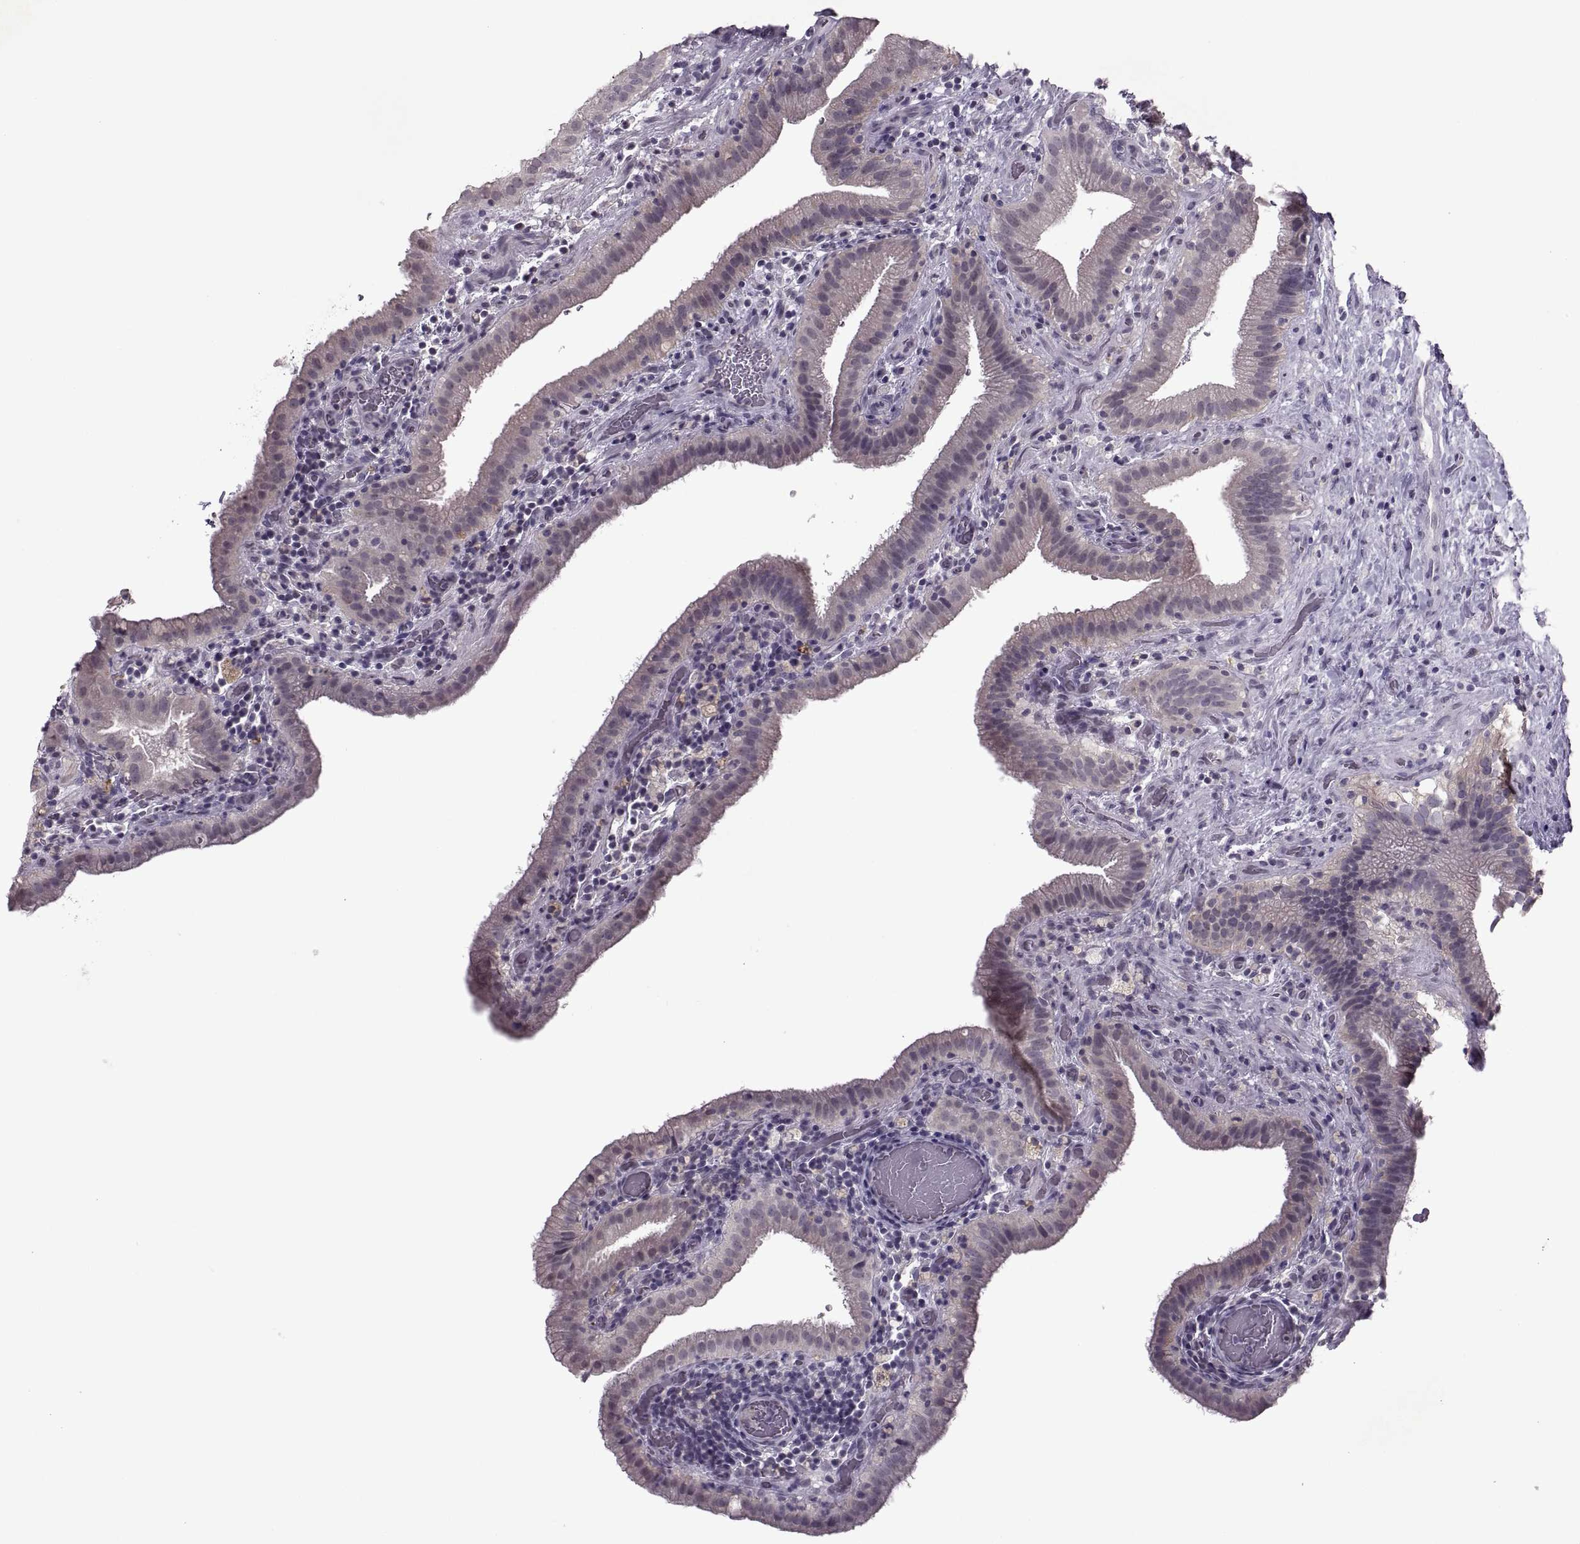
{"staining": {"intensity": "negative", "quantity": "none", "location": "none"}, "tissue": "gallbladder", "cell_type": "Glandular cells", "image_type": "normal", "snomed": [{"axis": "morphology", "description": "Normal tissue, NOS"}, {"axis": "topography", "description": "Gallbladder"}], "caption": "This is an immunohistochemistry micrograph of normal gallbladder. There is no expression in glandular cells.", "gene": "MGAT4D", "patient": {"sex": "male", "age": 62}}